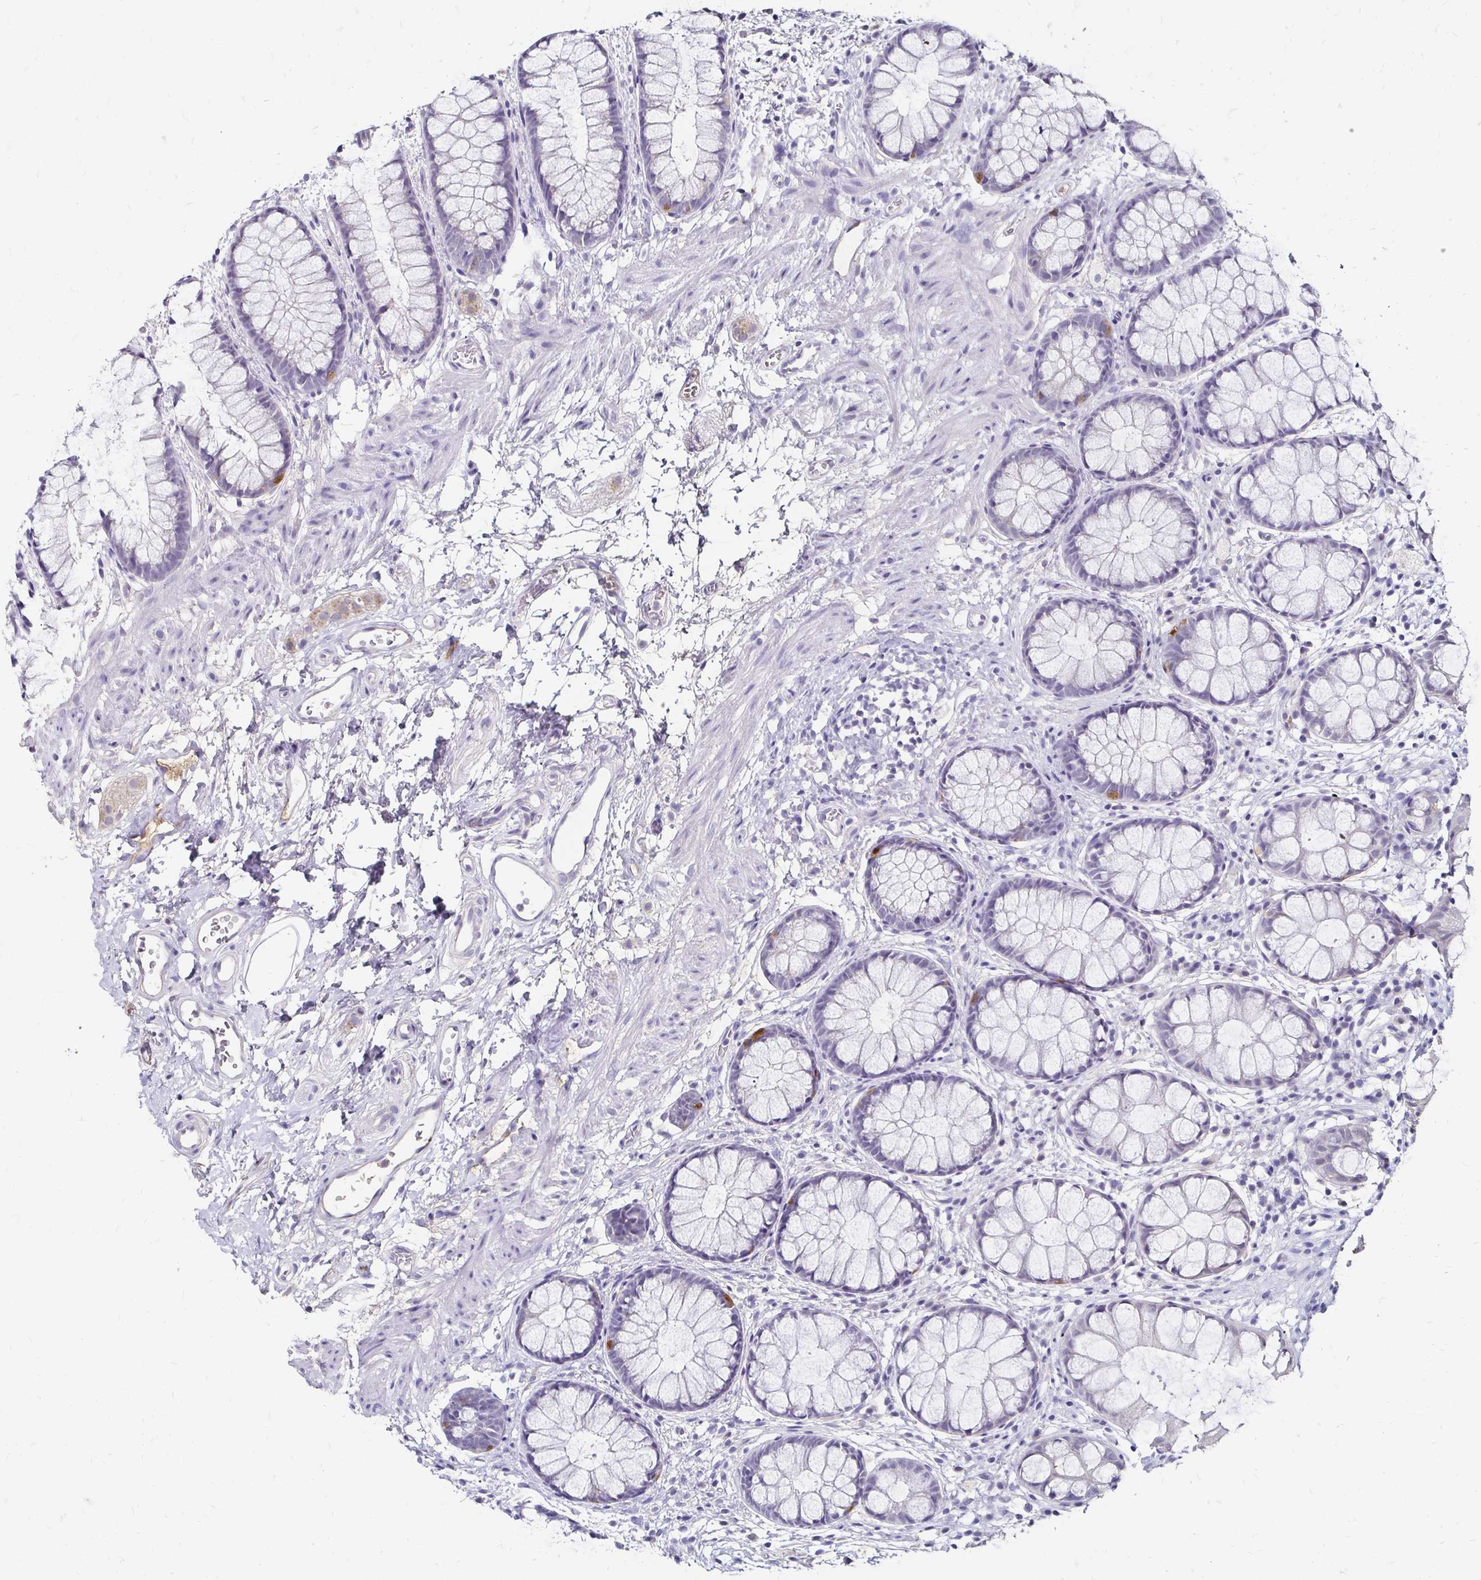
{"staining": {"intensity": "strong", "quantity": "<25%", "location": "cytoplasmic/membranous"}, "tissue": "rectum", "cell_type": "Glandular cells", "image_type": "normal", "snomed": [{"axis": "morphology", "description": "Normal tissue, NOS"}, {"axis": "topography", "description": "Rectum"}], "caption": "Brown immunohistochemical staining in normal rectum exhibits strong cytoplasmic/membranous staining in about <25% of glandular cells. The staining is performed using DAB brown chromogen to label protein expression. The nuclei are counter-stained blue using hematoxylin.", "gene": "SCG3", "patient": {"sex": "female", "age": 62}}